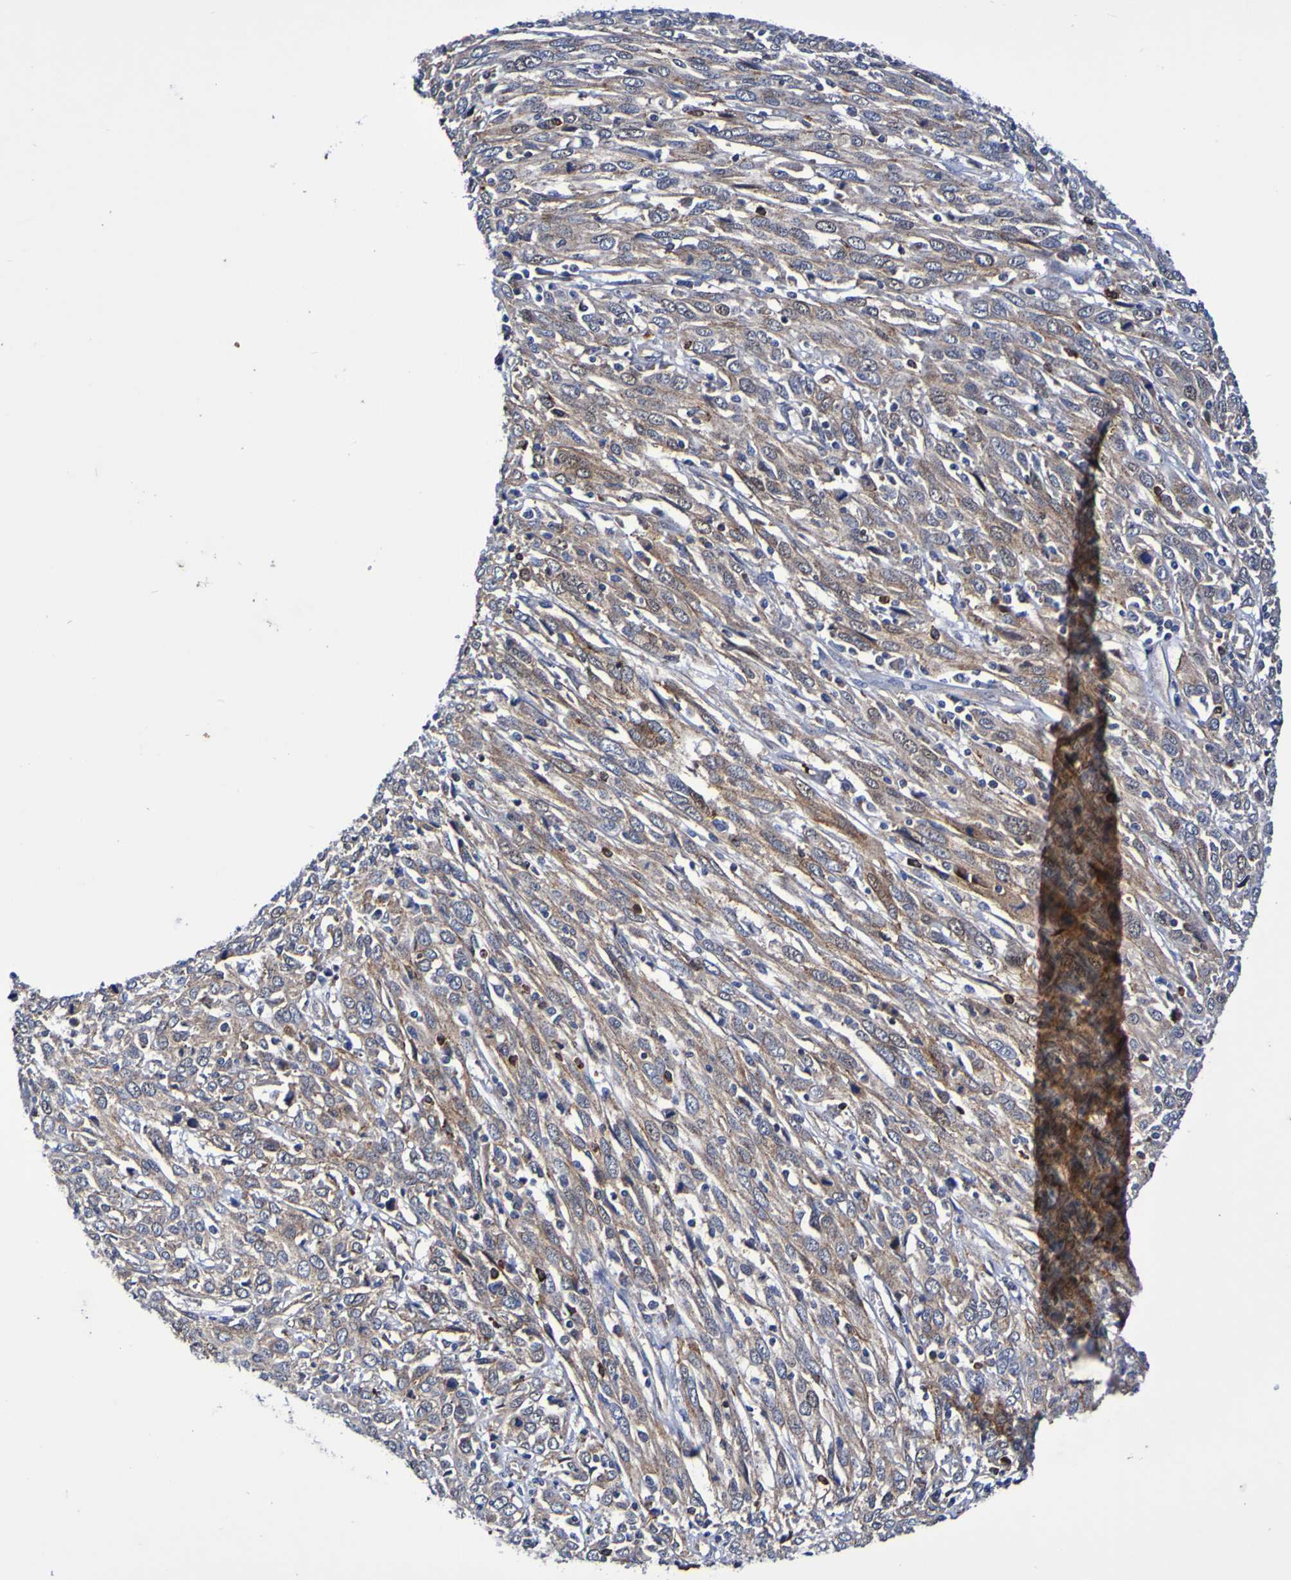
{"staining": {"intensity": "weak", "quantity": ">75%", "location": "cytoplasmic/membranous"}, "tissue": "cervical cancer", "cell_type": "Tumor cells", "image_type": "cancer", "snomed": [{"axis": "morphology", "description": "Squamous cell carcinoma, NOS"}, {"axis": "topography", "description": "Cervix"}], "caption": "Cervical cancer (squamous cell carcinoma) stained with IHC reveals weak cytoplasmic/membranous staining in approximately >75% of tumor cells.", "gene": "GJB1", "patient": {"sex": "female", "age": 46}}